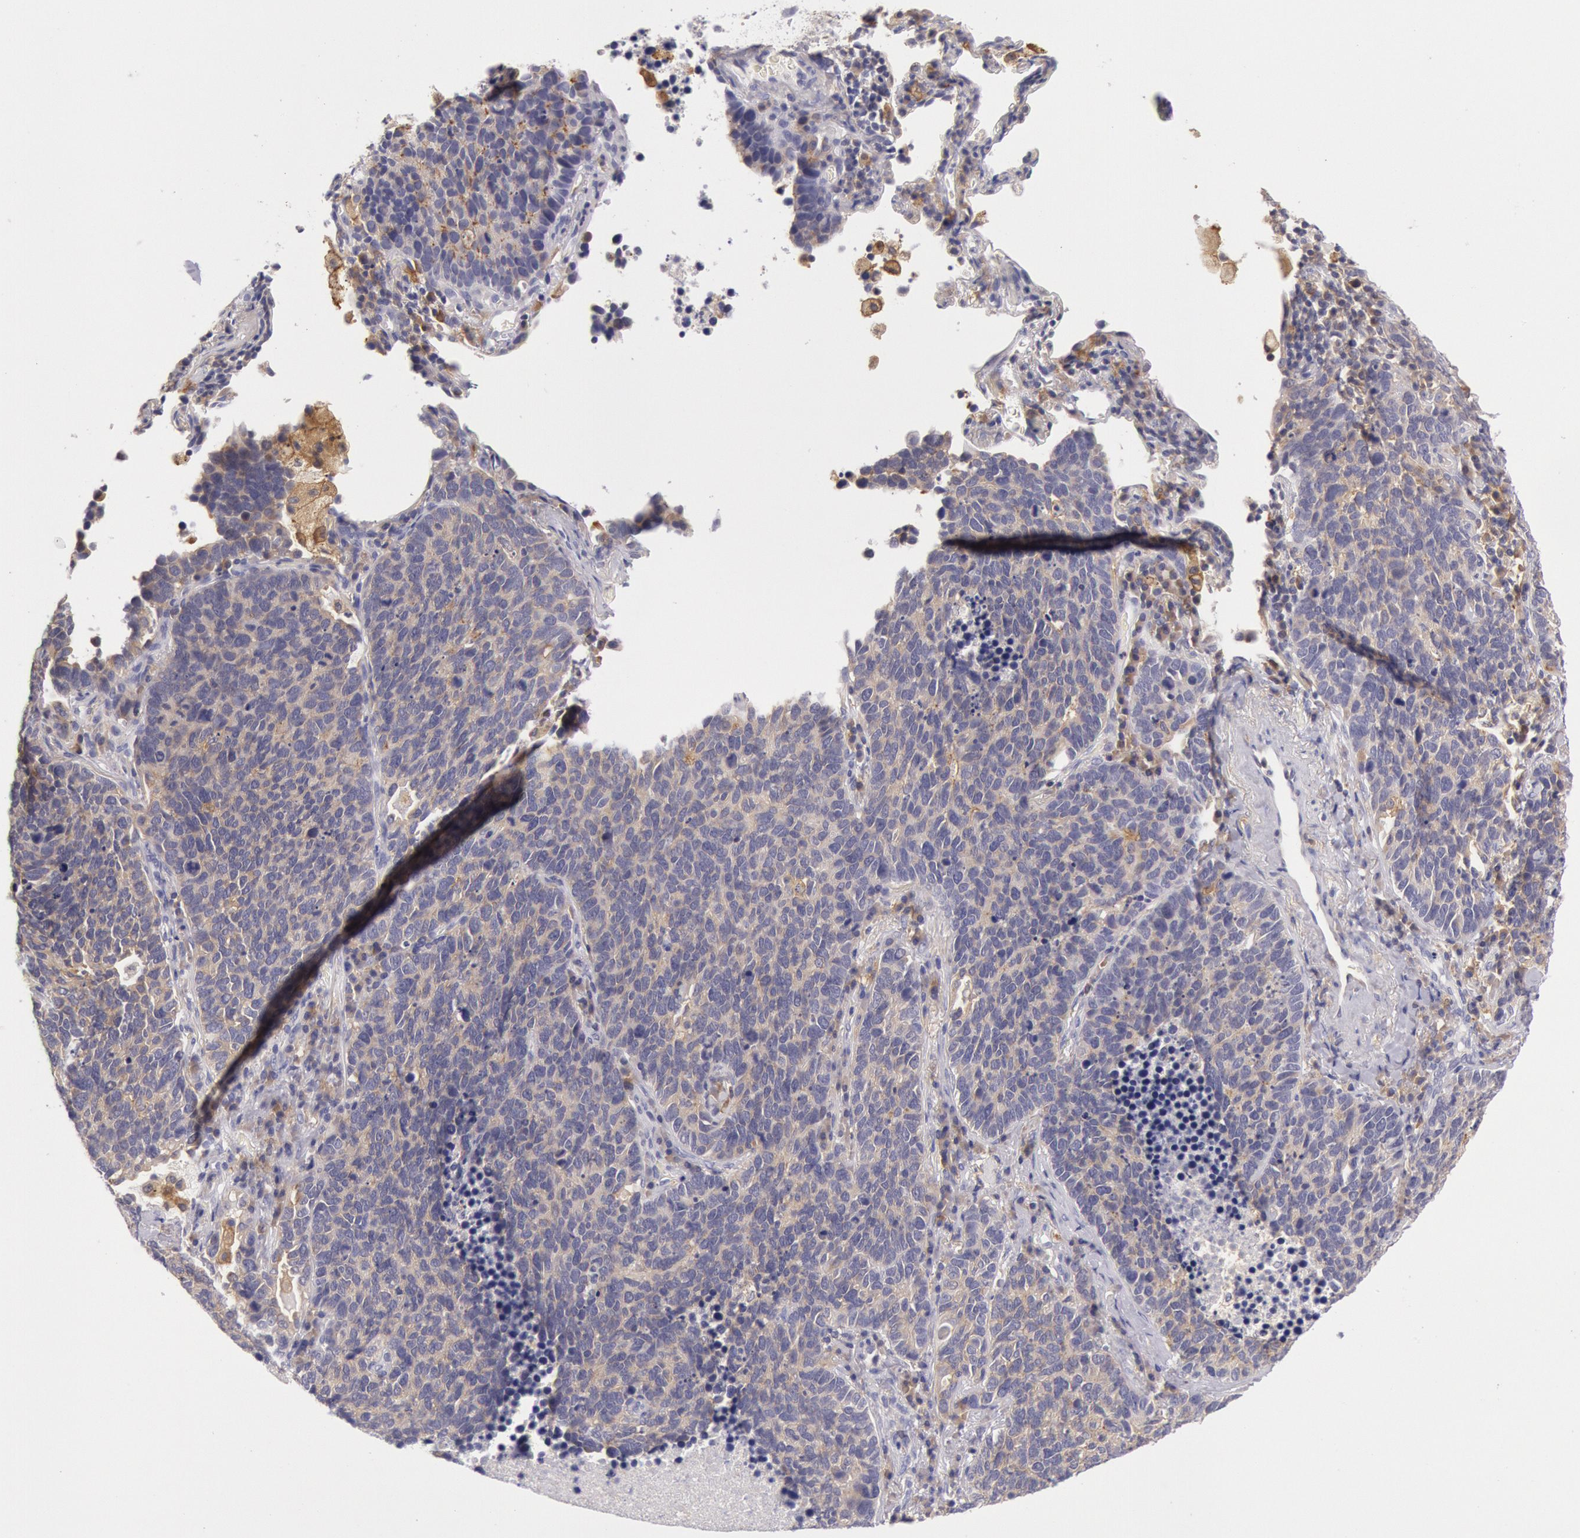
{"staining": {"intensity": "weak", "quantity": "25%-75%", "location": "cytoplasmic/membranous"}, "tissue": "lung cancer", "cell_type": "Tumor cells", "image_type": "cancer", "snomed": [{"axis": "morphology", "description": "Neoplasm, malignant, NOS"}, {"axis": "topography", "description": "Lung"}], "caption": "Weak cytoplasmic/membranous positivity for a protein is appreciated in approximately 25%-75% of tumor cells of lung malignant neoplasm using immunohistochemistry.", "gene": "MYO5A", "patient": {"sex": "female", "age": 75}}